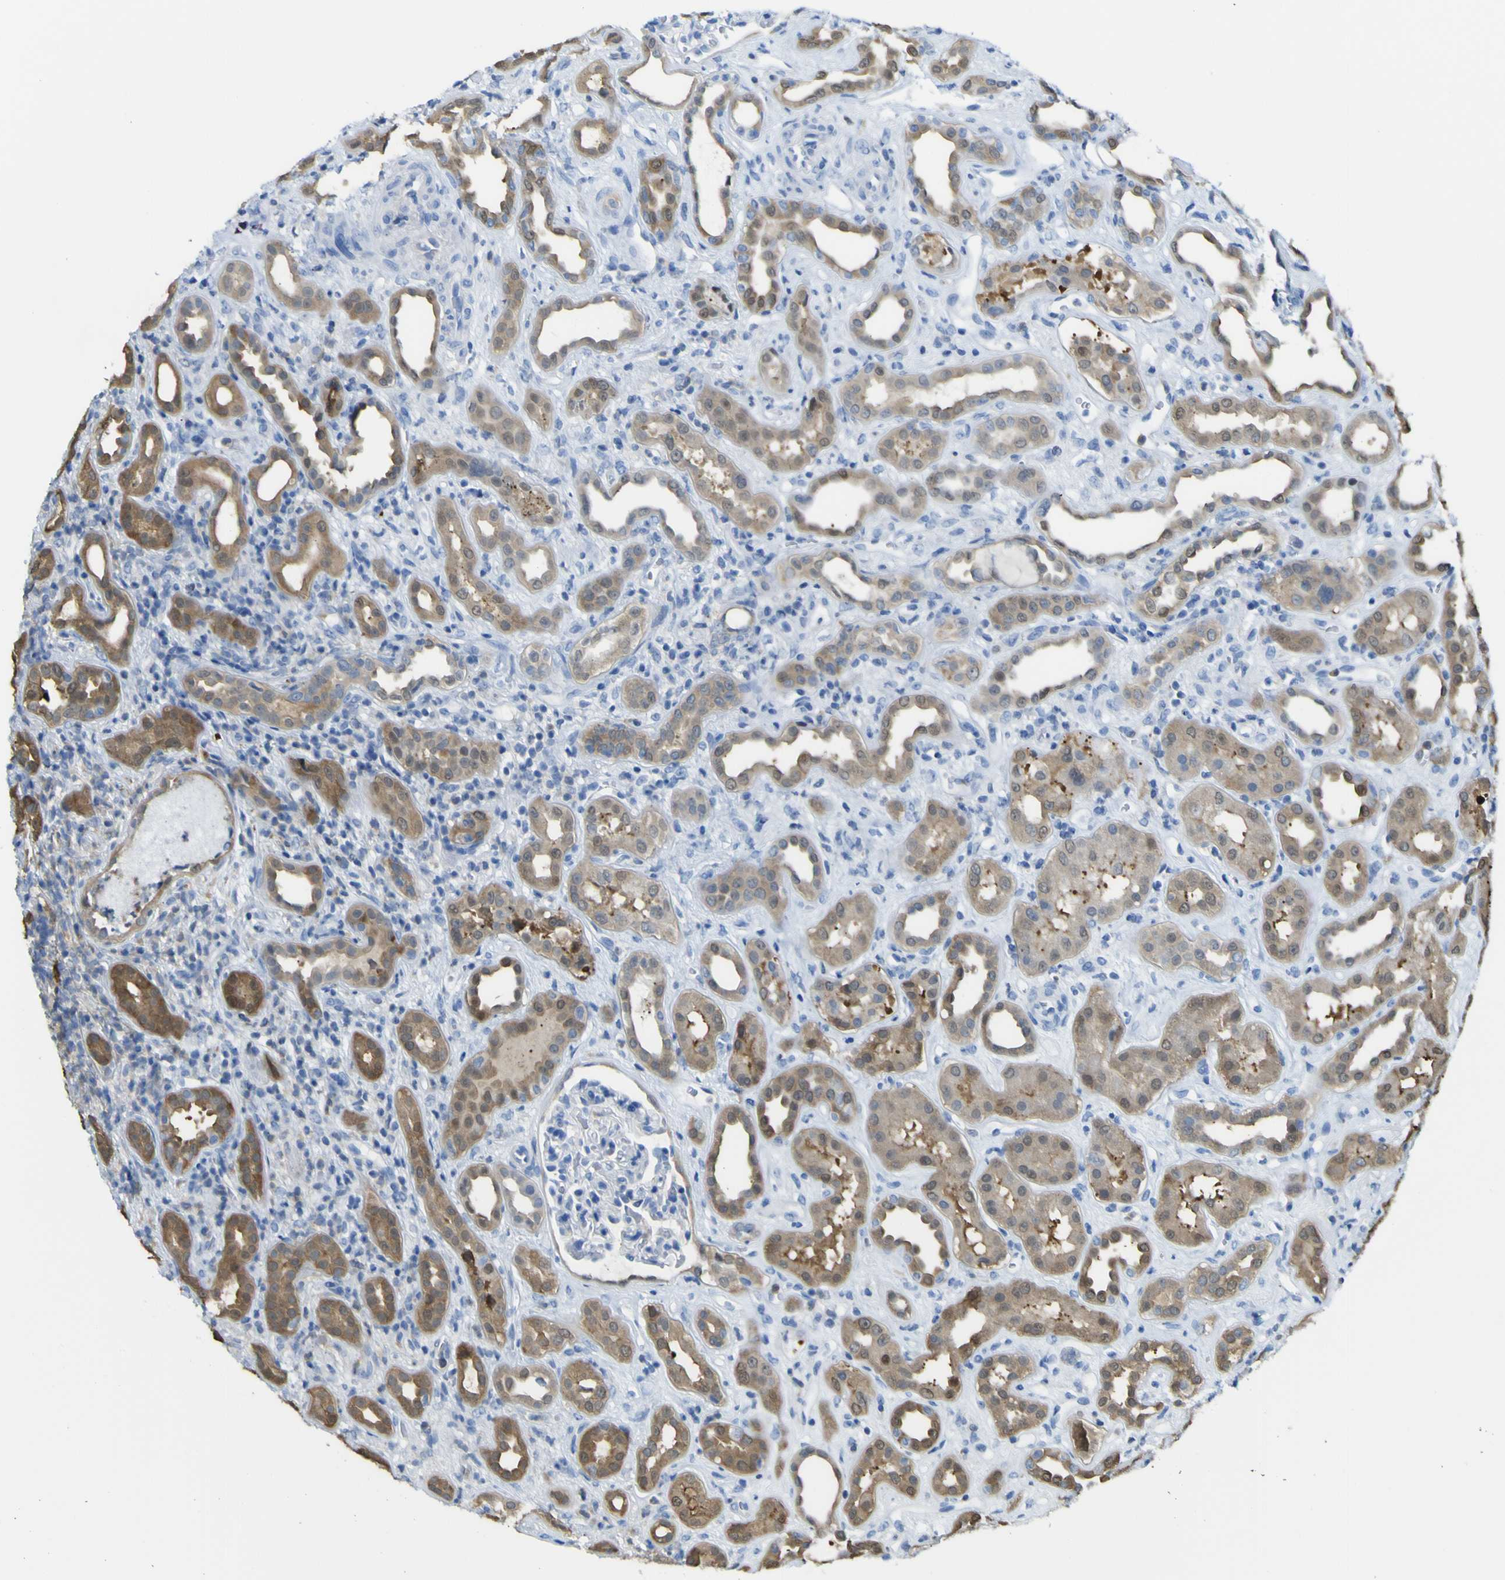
{"staining": {"intensity": "negative", "quantity": "none", "location": "none"}, "tissue": "kidney", "cell_type": "Cells in glomeruli", "image_type": "normal", "snomed": [{"axis": "morphology", "description": "Normal tissue, NOS"}, {"axis": "topography", "description": "Kidney"}], "caption": "Cells in glomeruli are negative for protein expression in benign human kidney. The staining was performed using DAB (3,3'-diaminobenzidine) to visualize the protein expression in brown, while the nuclei were stained in blue with hematoxylin (Magnification: 20x).", "gene": "ABHD3", "patient": {"sex": "male", "age": 59}}